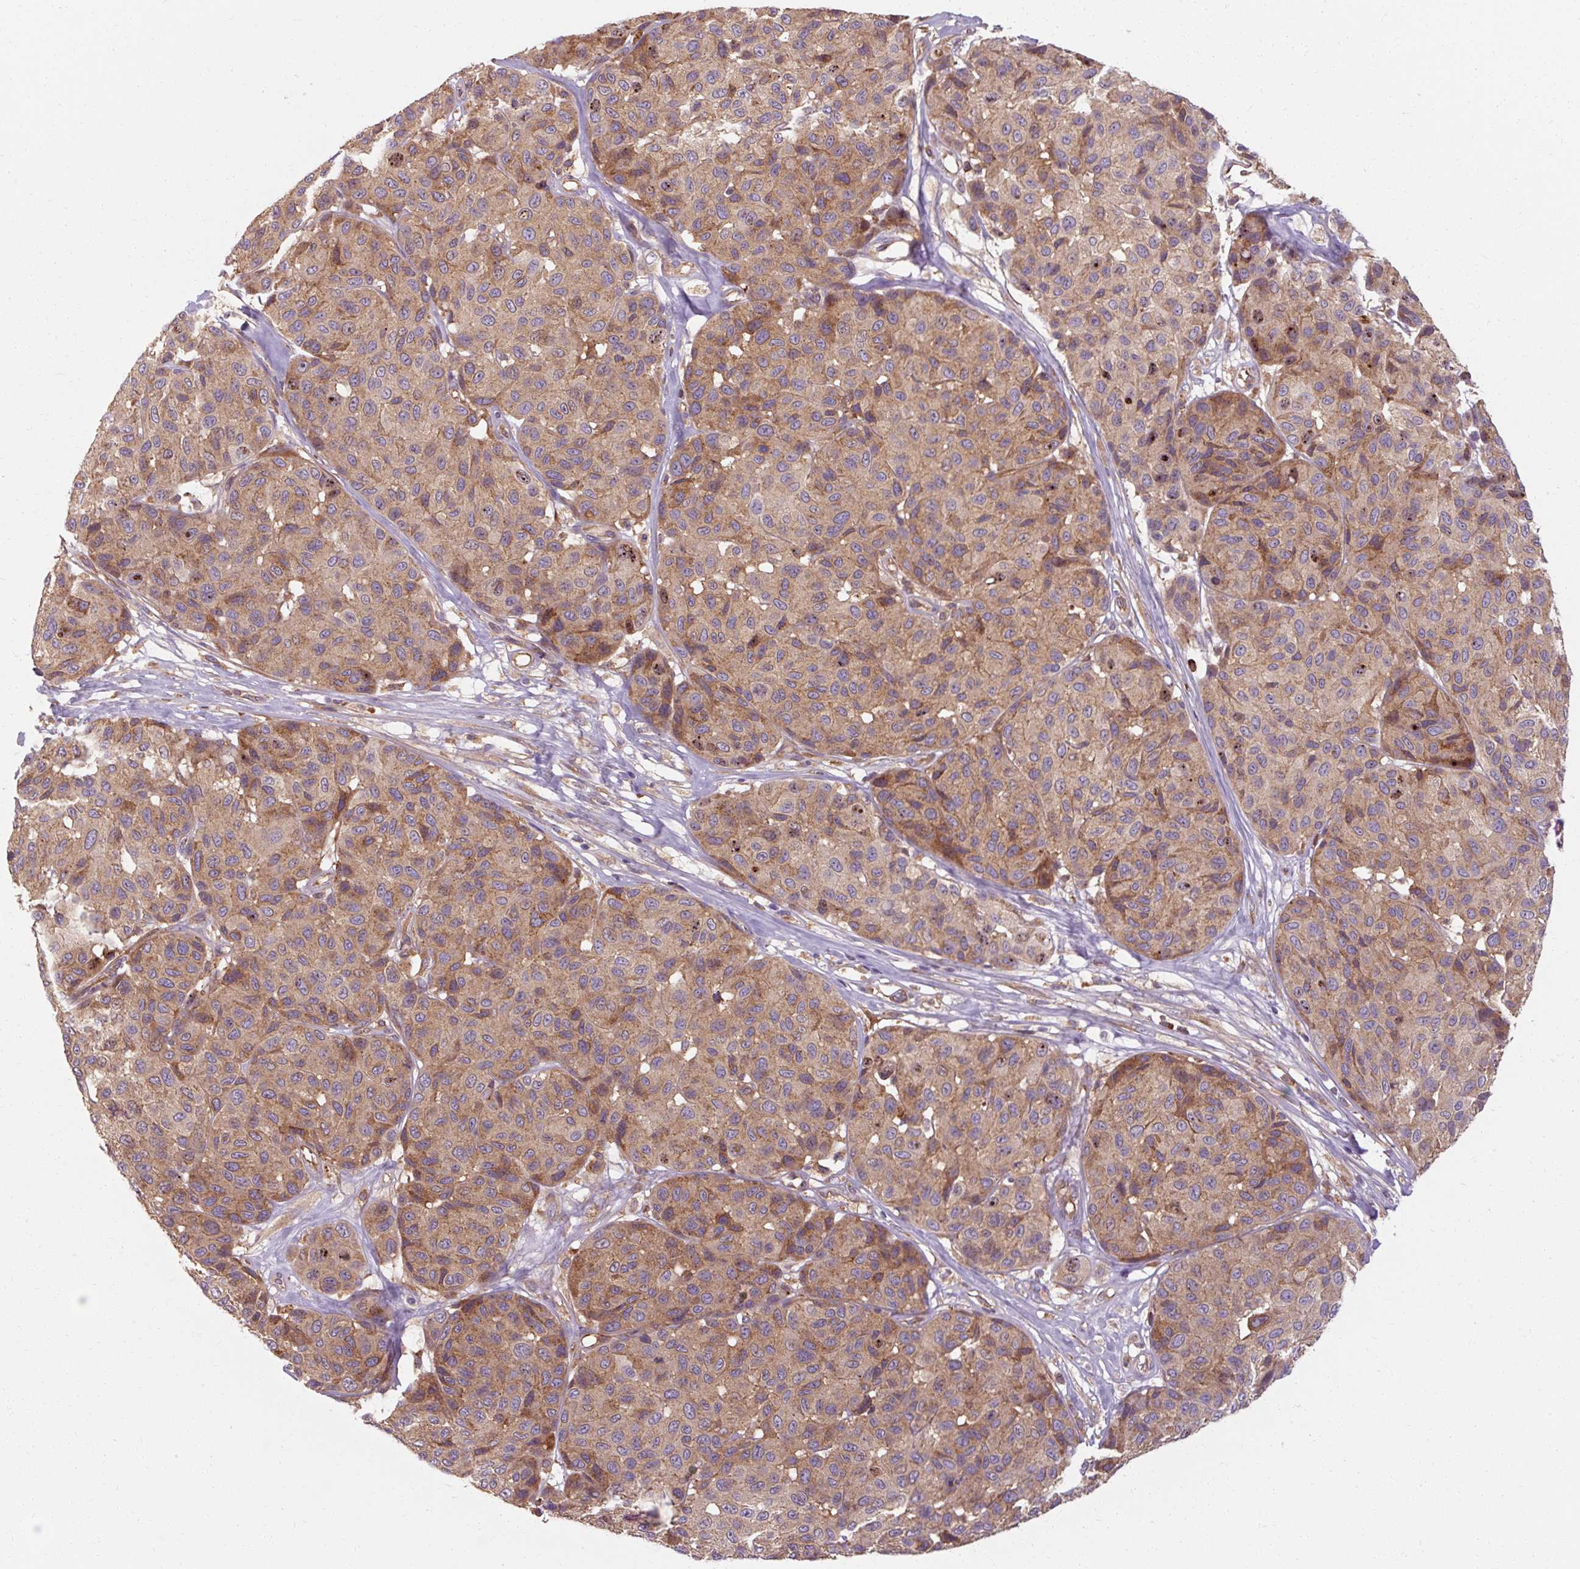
{"staining": {"intensity": "moderate", "quantity": ">75%", "location": "cytoplasmic/membranous"}, "tissue": "melanoma", "cell_type": "Tumor cells", "image_type": "cancer", "snomed": [{"axis": "morphology", "description": "Malignant melanoma, NOS"}, {"axis": "topography", "description": "Skin"}], "caption": "A micrograph of human malignant melanoma stained for a protein reveals moderate cytoplasmic/membranous brown staining in tumor cells.", "gene": "TBC1D4", "patient": {"sex": "female", "age": 66}}